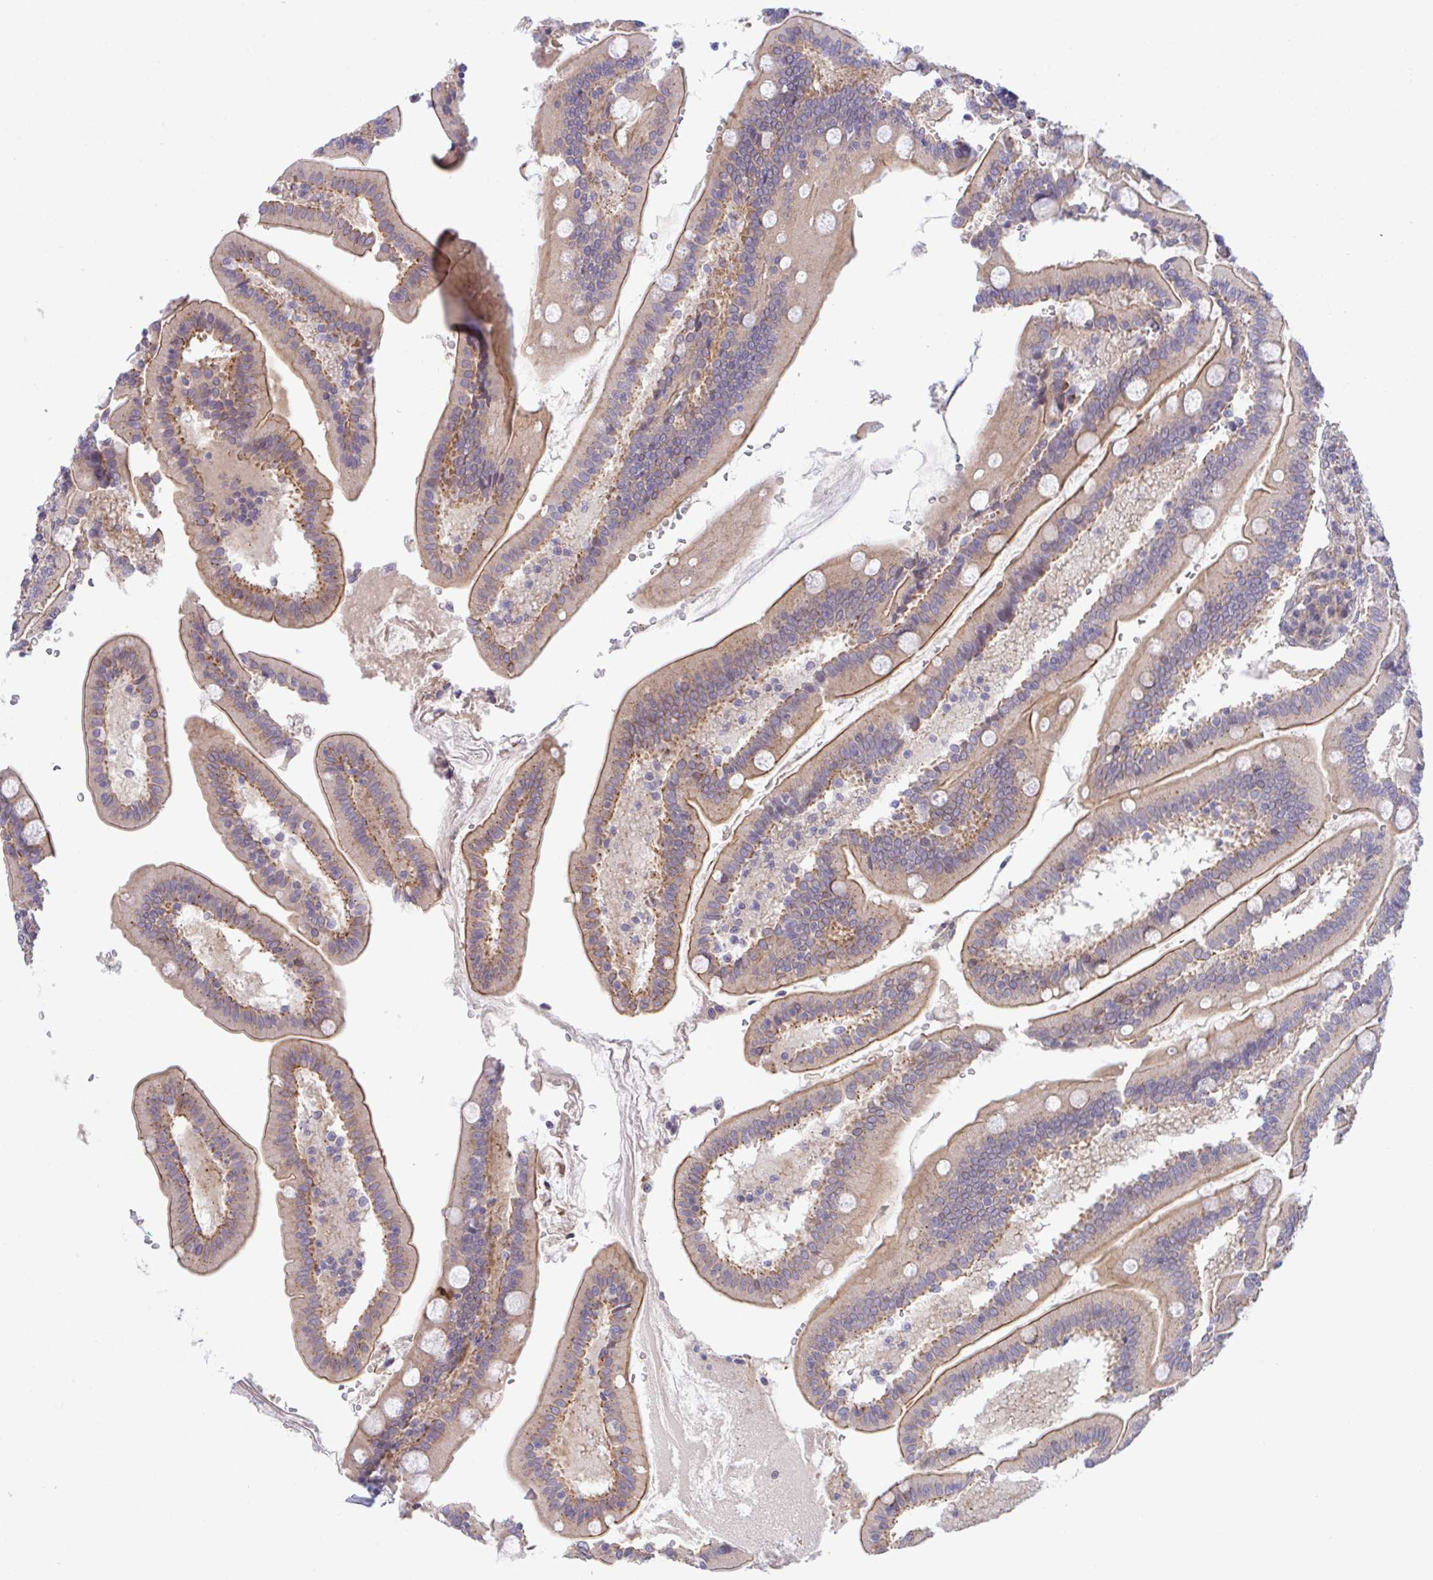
{"staining": {"intensity": "moderate", "quantity": "25%-75%", "location": "cytoplasmic/membranous"}, "tissue": "duodenum", "cell_type": "Glandular cells", "image_type": "normal", "snomed": [{"axis": "morphology", "description": "Normal tissue, NOS"}, {"axis": "topography", "description": "Duodenum"}], "caption": "Unremarkable duodenum exhibits moderate cytoplasmic/membranous positivity in approximately 25%-75% of glandular cells Nuclei are stained in blue..", "gene": "ZBED3", "patient": {"sex": "female", "age": 67}}